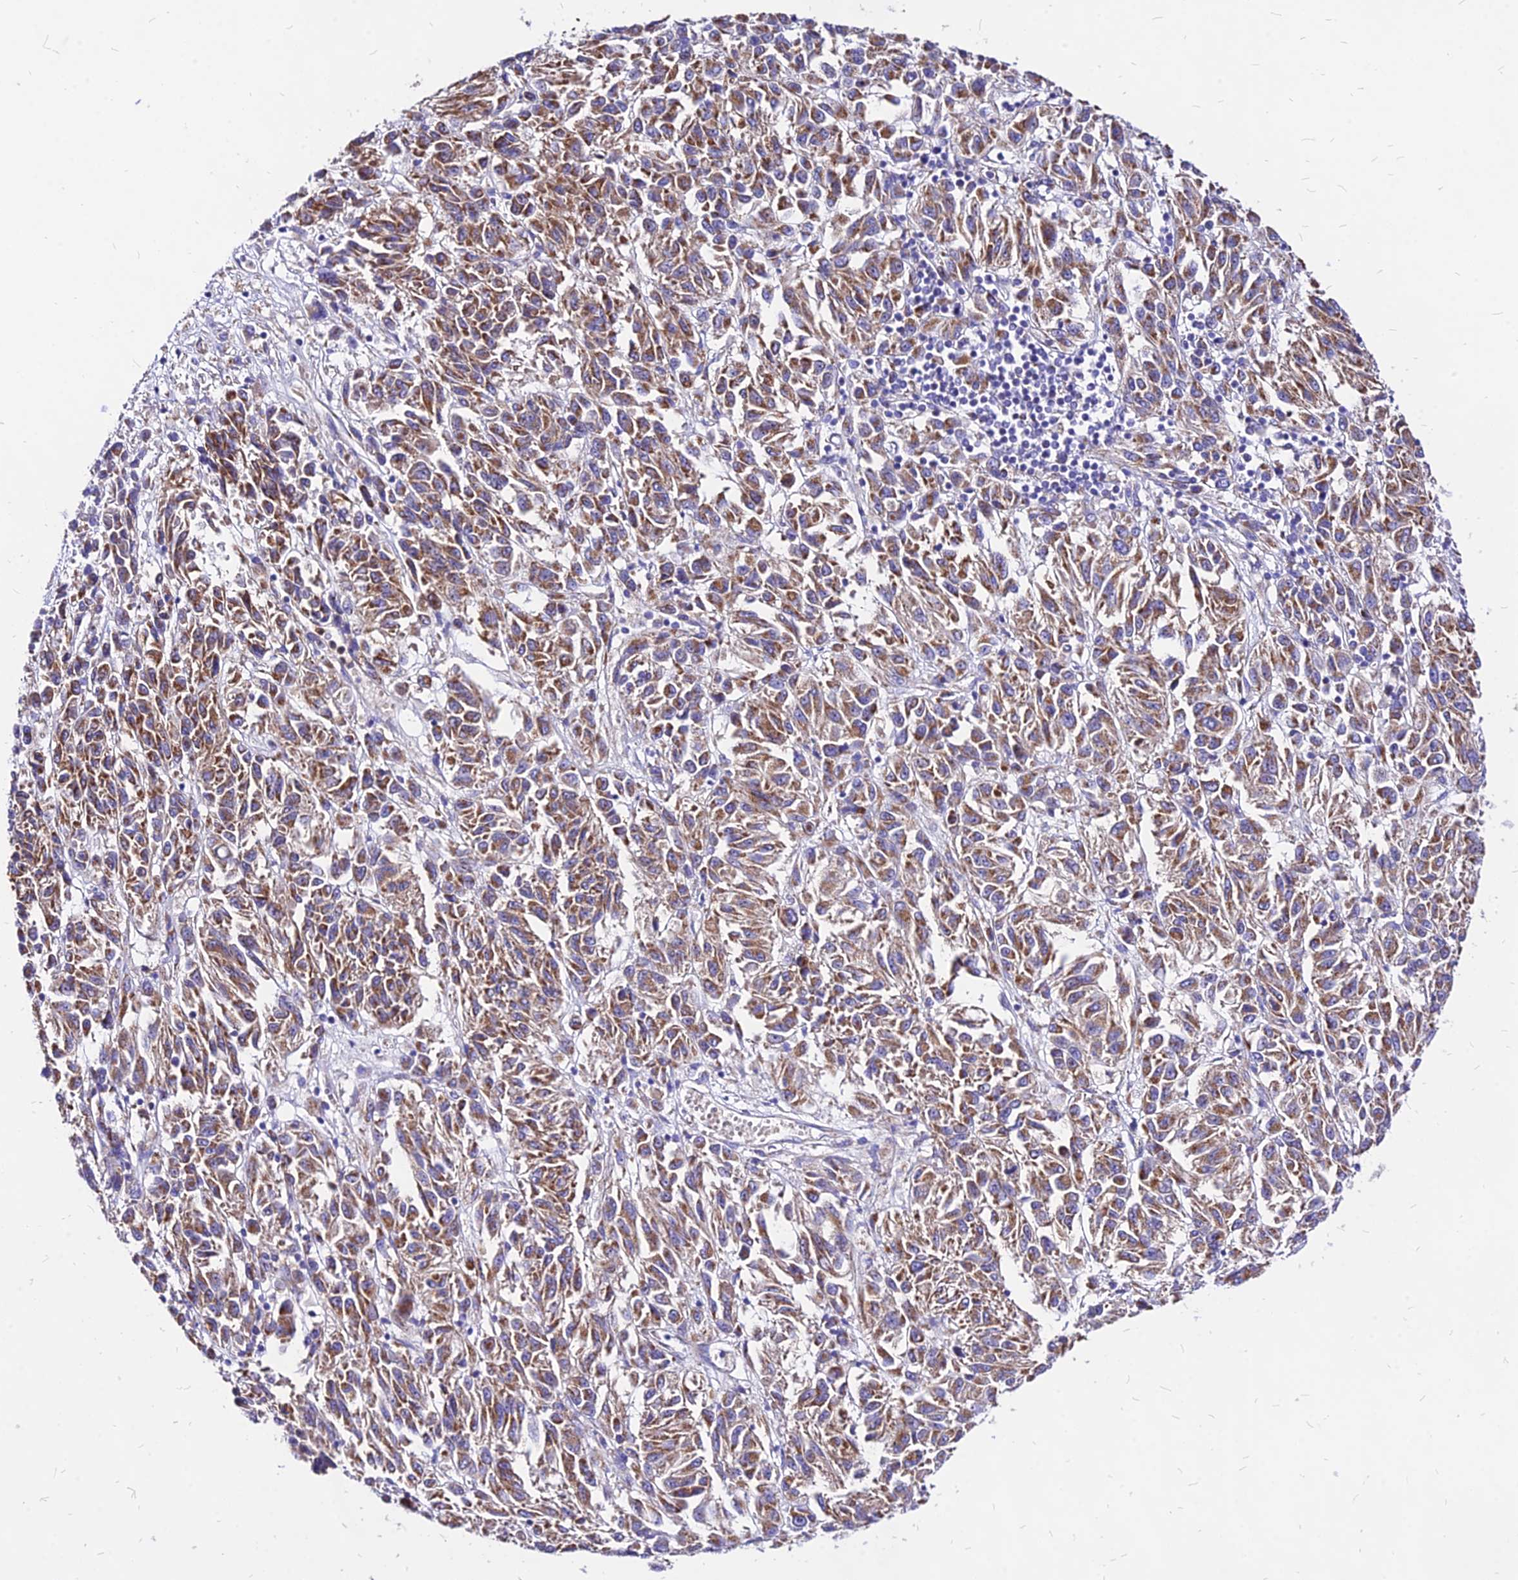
{"staining": {"intensity": "moderate", "quantity": ">75%", "location": "cytoplasmic/membranous"}, "tissue": "melanoma", "cell_type": "Tumor cells", "image_type": "cancer", "snomed": [{"axis": "morphology", "description": "Malignant melanoma, Metastatic site"}, {"axis": "topography", "description": "Lung"}], "caption": "Brown immunohistochemical staining in human malignant melanoma (metastatic site) exhibits moderate cytoplasmic/membranous expression in about >75% of tumor cells. (brown staining indicates protein expression, while blue staining denotes nuclei).", "gene": "MRPL3", "patient": {"sex": "male", "age": 64}}